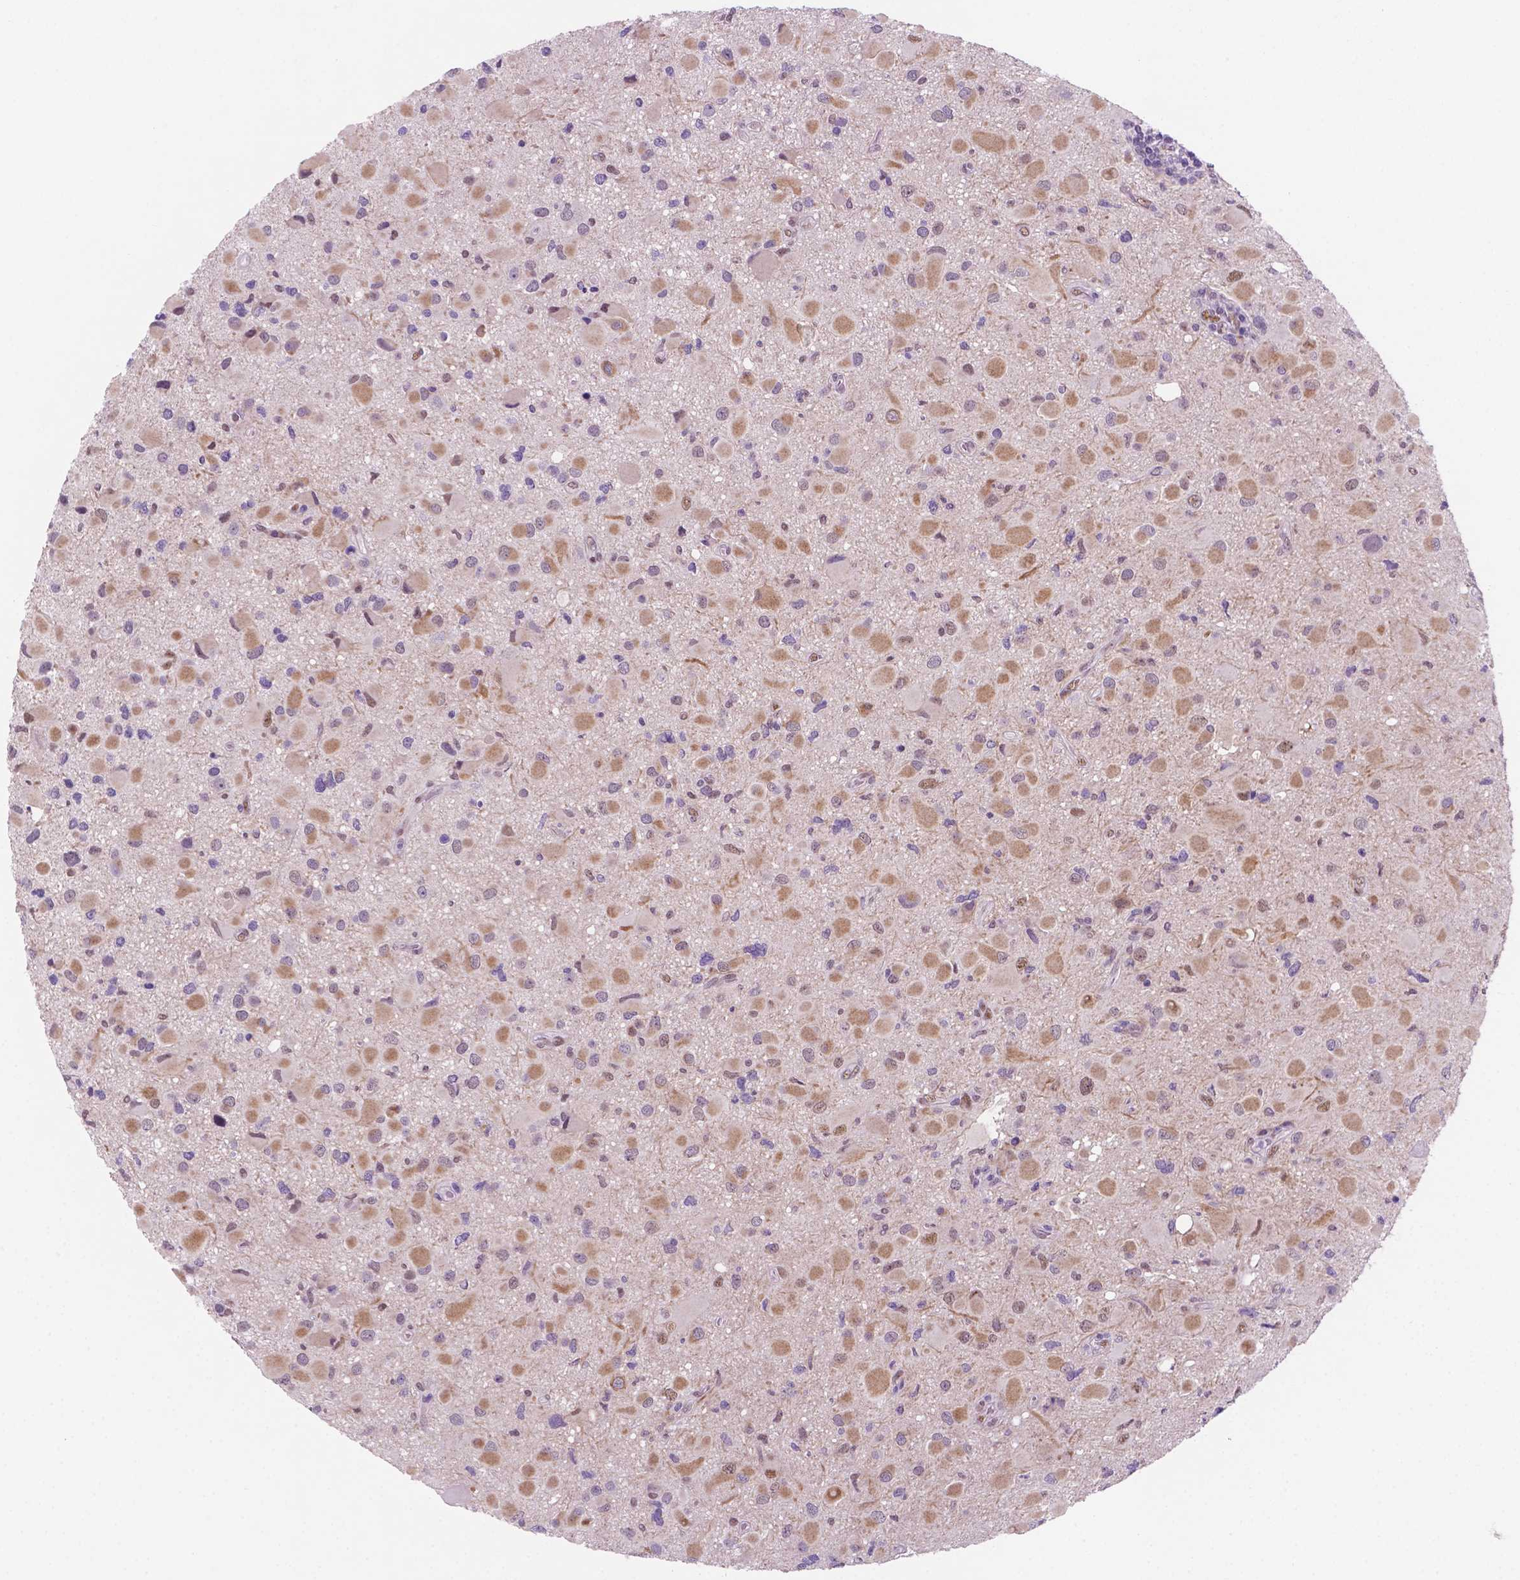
{"staining": {"intensity": "negative", "quantity": "none", "location": "none"}, "tissue": "glioma", "cell_type": "Tumor cells", "image_type": "cancer", "snomed": [{"axis": "morphology", "description": "Glioma, malignant, Low grade"}, {"axis": "topography", "description": "Brain"}], "caption": "Immunohistochemistry photomicrograph of human glioma stained for a protein (brown), which shows no positivity in tumor cells. Nuclei are stained in blue.", "gene": "C18orf21", "patient": {"sex": "female", "age": 32}}